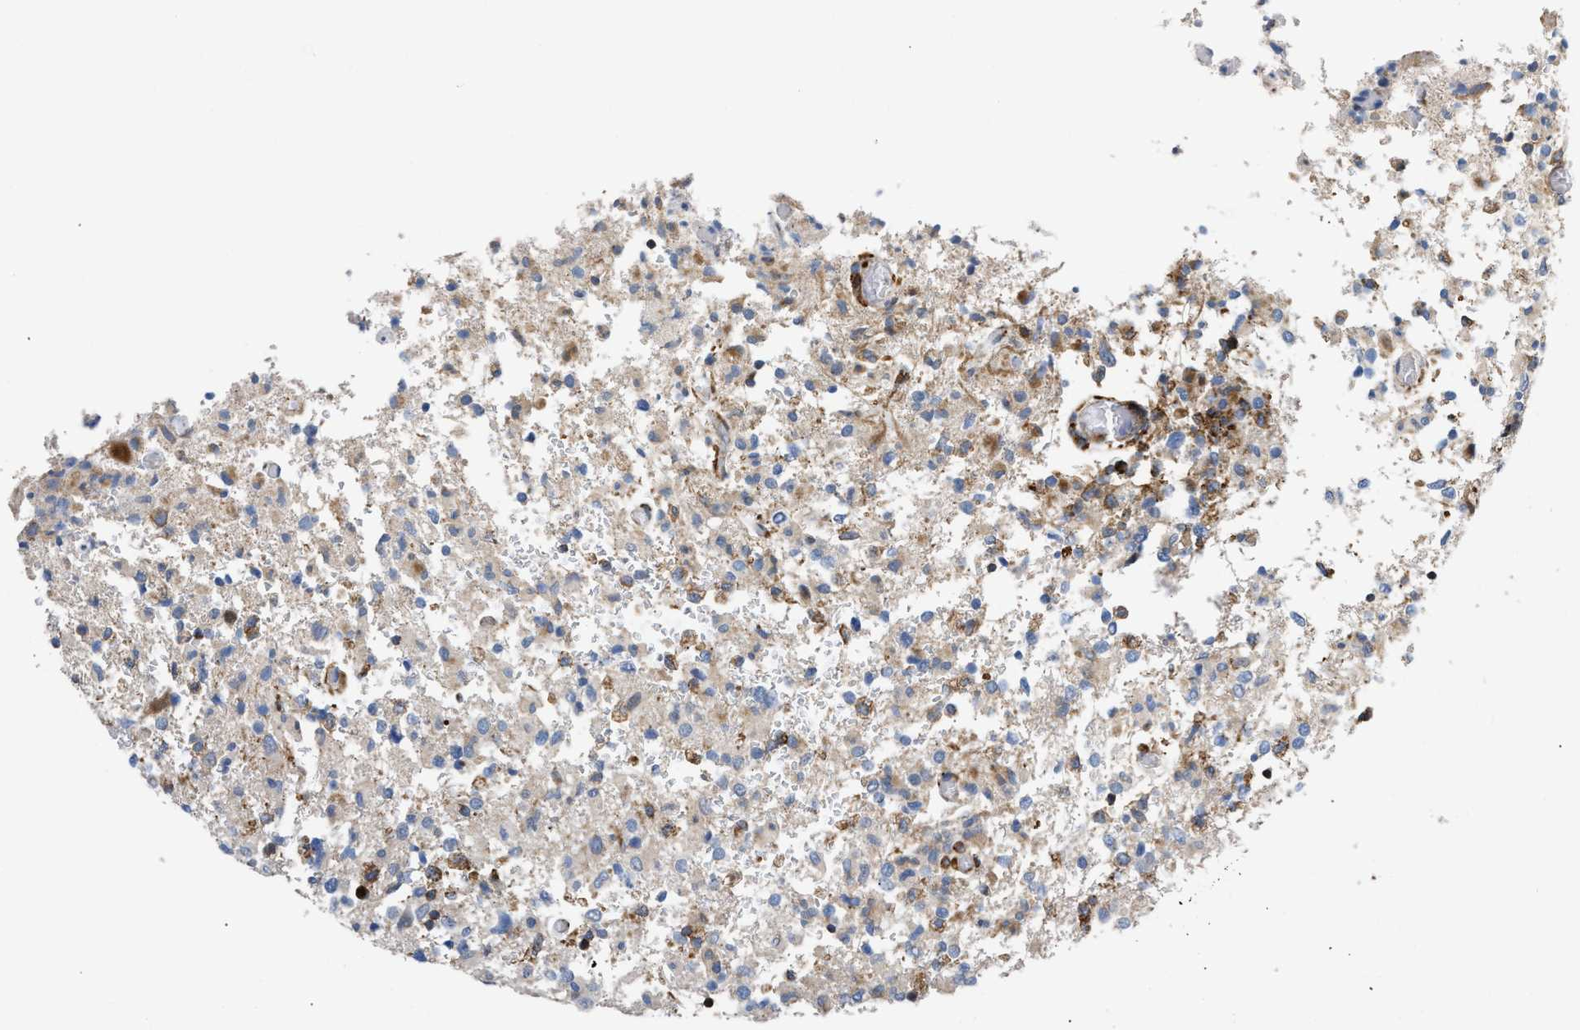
{"staining": {"intensity": "weak", "quantity": "<25%", "location": "cytoplasmic/membranous"}, "tissue": "glioma", "cell_type": "Tumor cells", "image_type": "cancer", "snomed": [{"axis": "morphology", "description": "Glioma, malignant, High grade"}, {"axis": "topography", "description": "Brain"}], "caption": "Tumor cells are negative for protein expression in human high-grade glioma (malignant).", "gene": "ATP9A", "patient": {"sex": "female", "age": 57}}